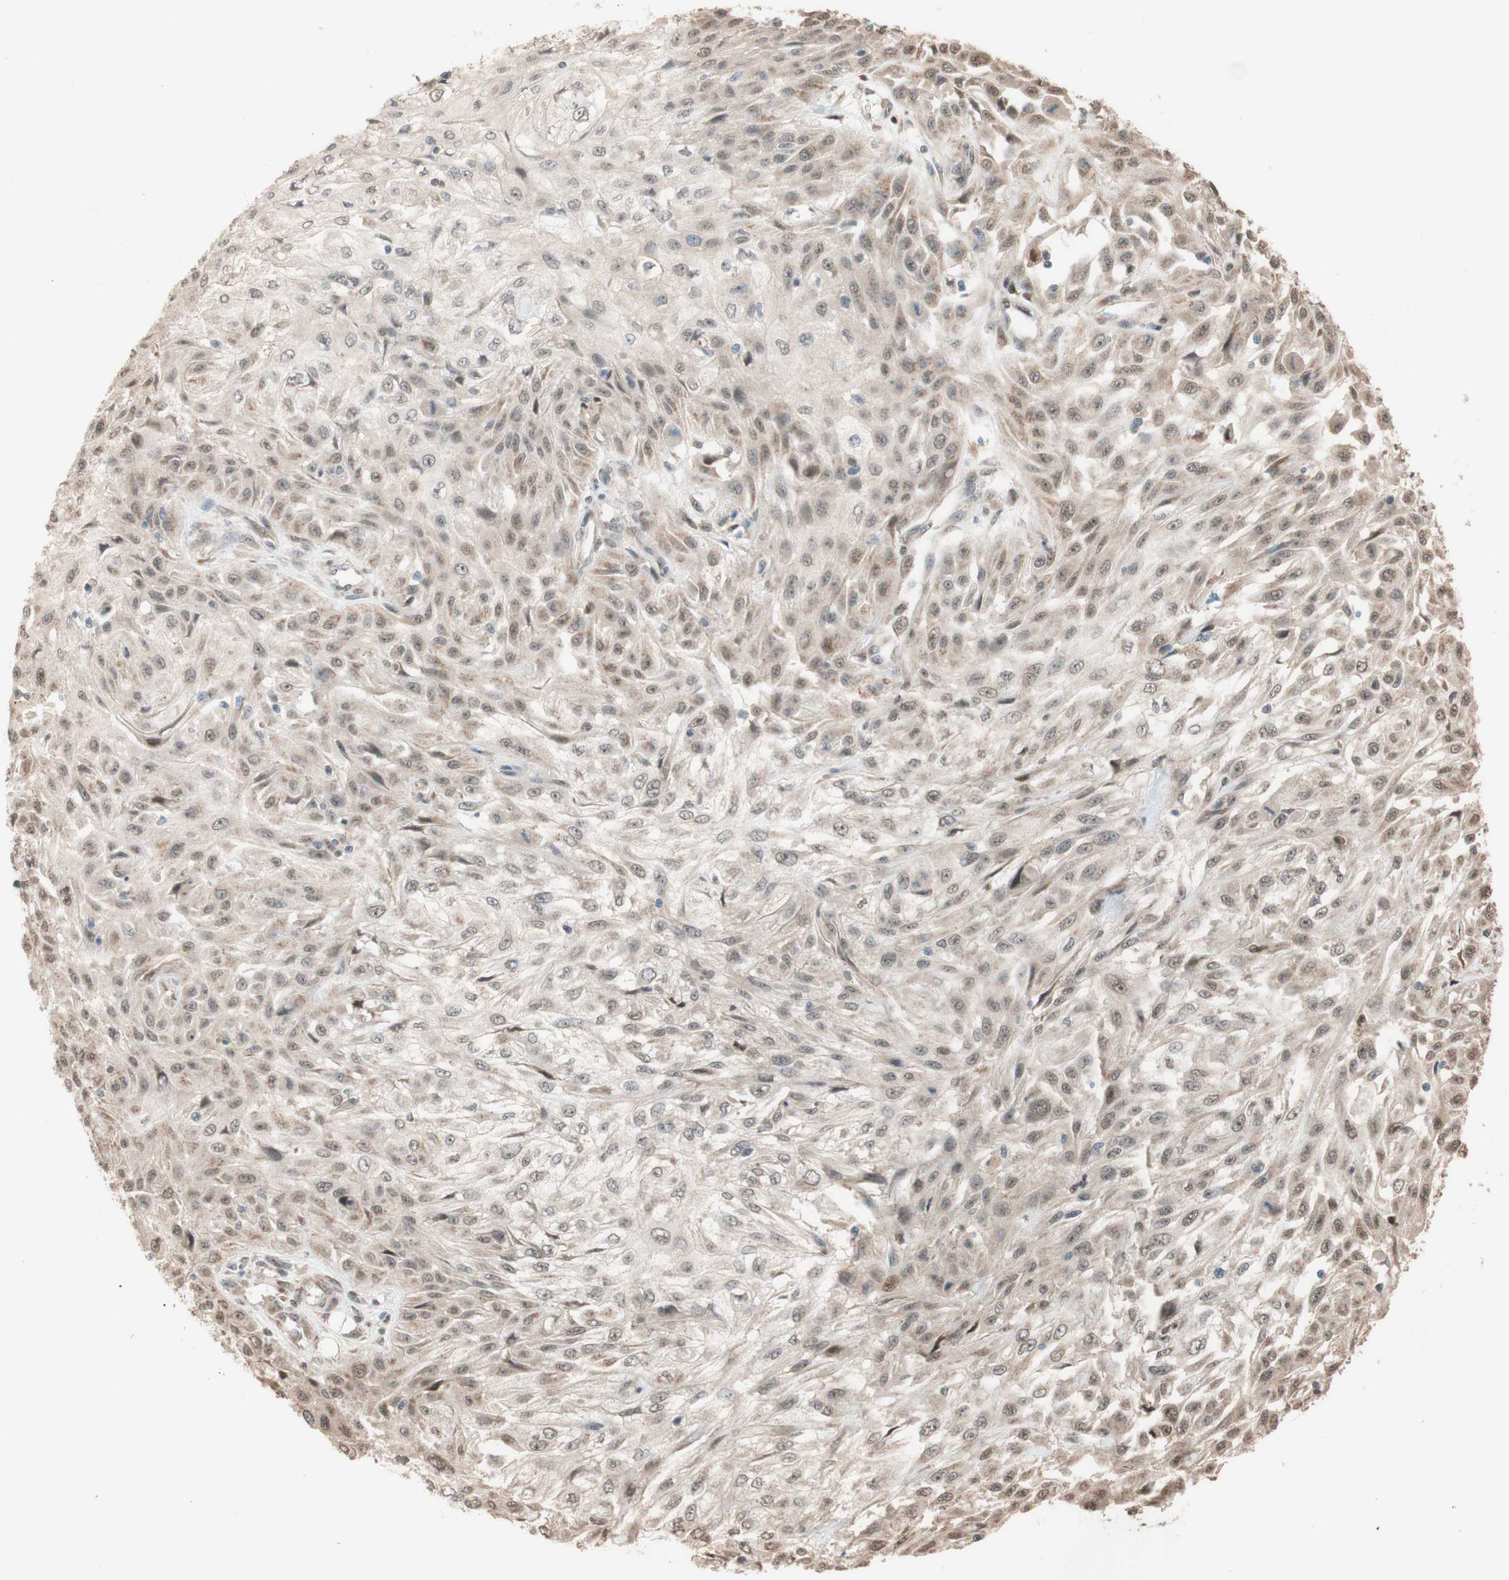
{"staining": {"intensity": "negative", "quantity": "none", "location": "none"}, "tissue": "skin cancer", "cell_type": "Tumor cells", "image_type": "cancer", "snomed": [{"axis": "morphology", "description": "Squamous cell carcinoma, NOS"}, {"axis": "topography", "description": "Skin"}], "caption": "DAB immunohistochemical staining of squamous cell carcinoma (skin) shows no significant positivity in tumor cells.", "gene": "CCNC", "patient": {"sex": "male", "age": 75}}